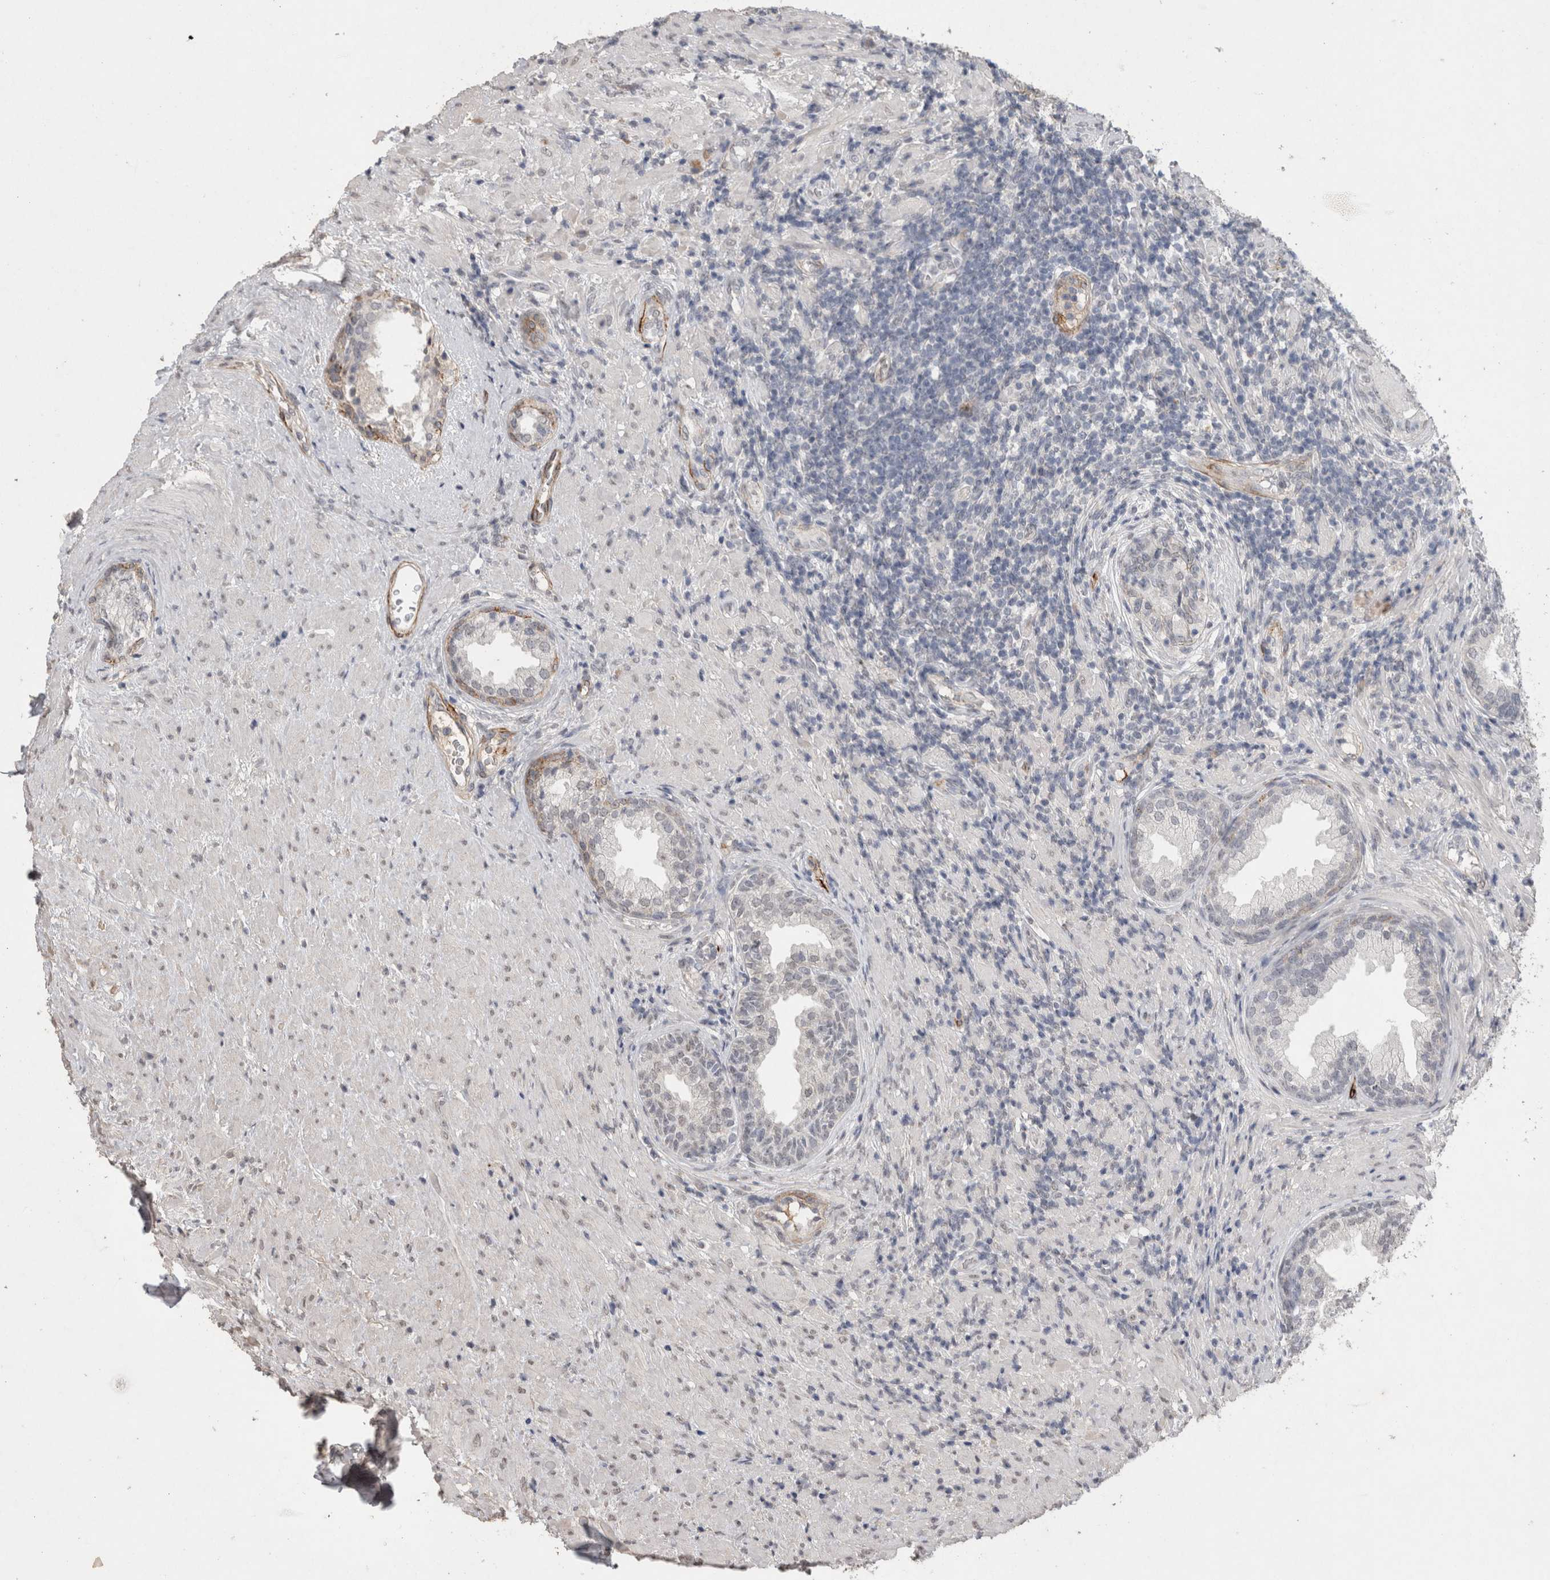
{"staining": {"intensity": "weak", "quantity": "<25%", "location": "cytoplasmic/membranous"}, "tissue": "prostate", "cell_type": "Glandular cells", "image_type": "normal", "snomed": [{"axis": "morphology", "description": "Normal tissue, NOS"}, {"axis": "topography", "description": "Prostate"}], "caption": "High magnification brightfield microscopy of unremarkable prostate stained with DAB (brown) and counterstained with hematoxylin (blue): glandular cells show no significant expression.", "gene": "CDH13", "patient": {"sex": "male", "age": 76}}